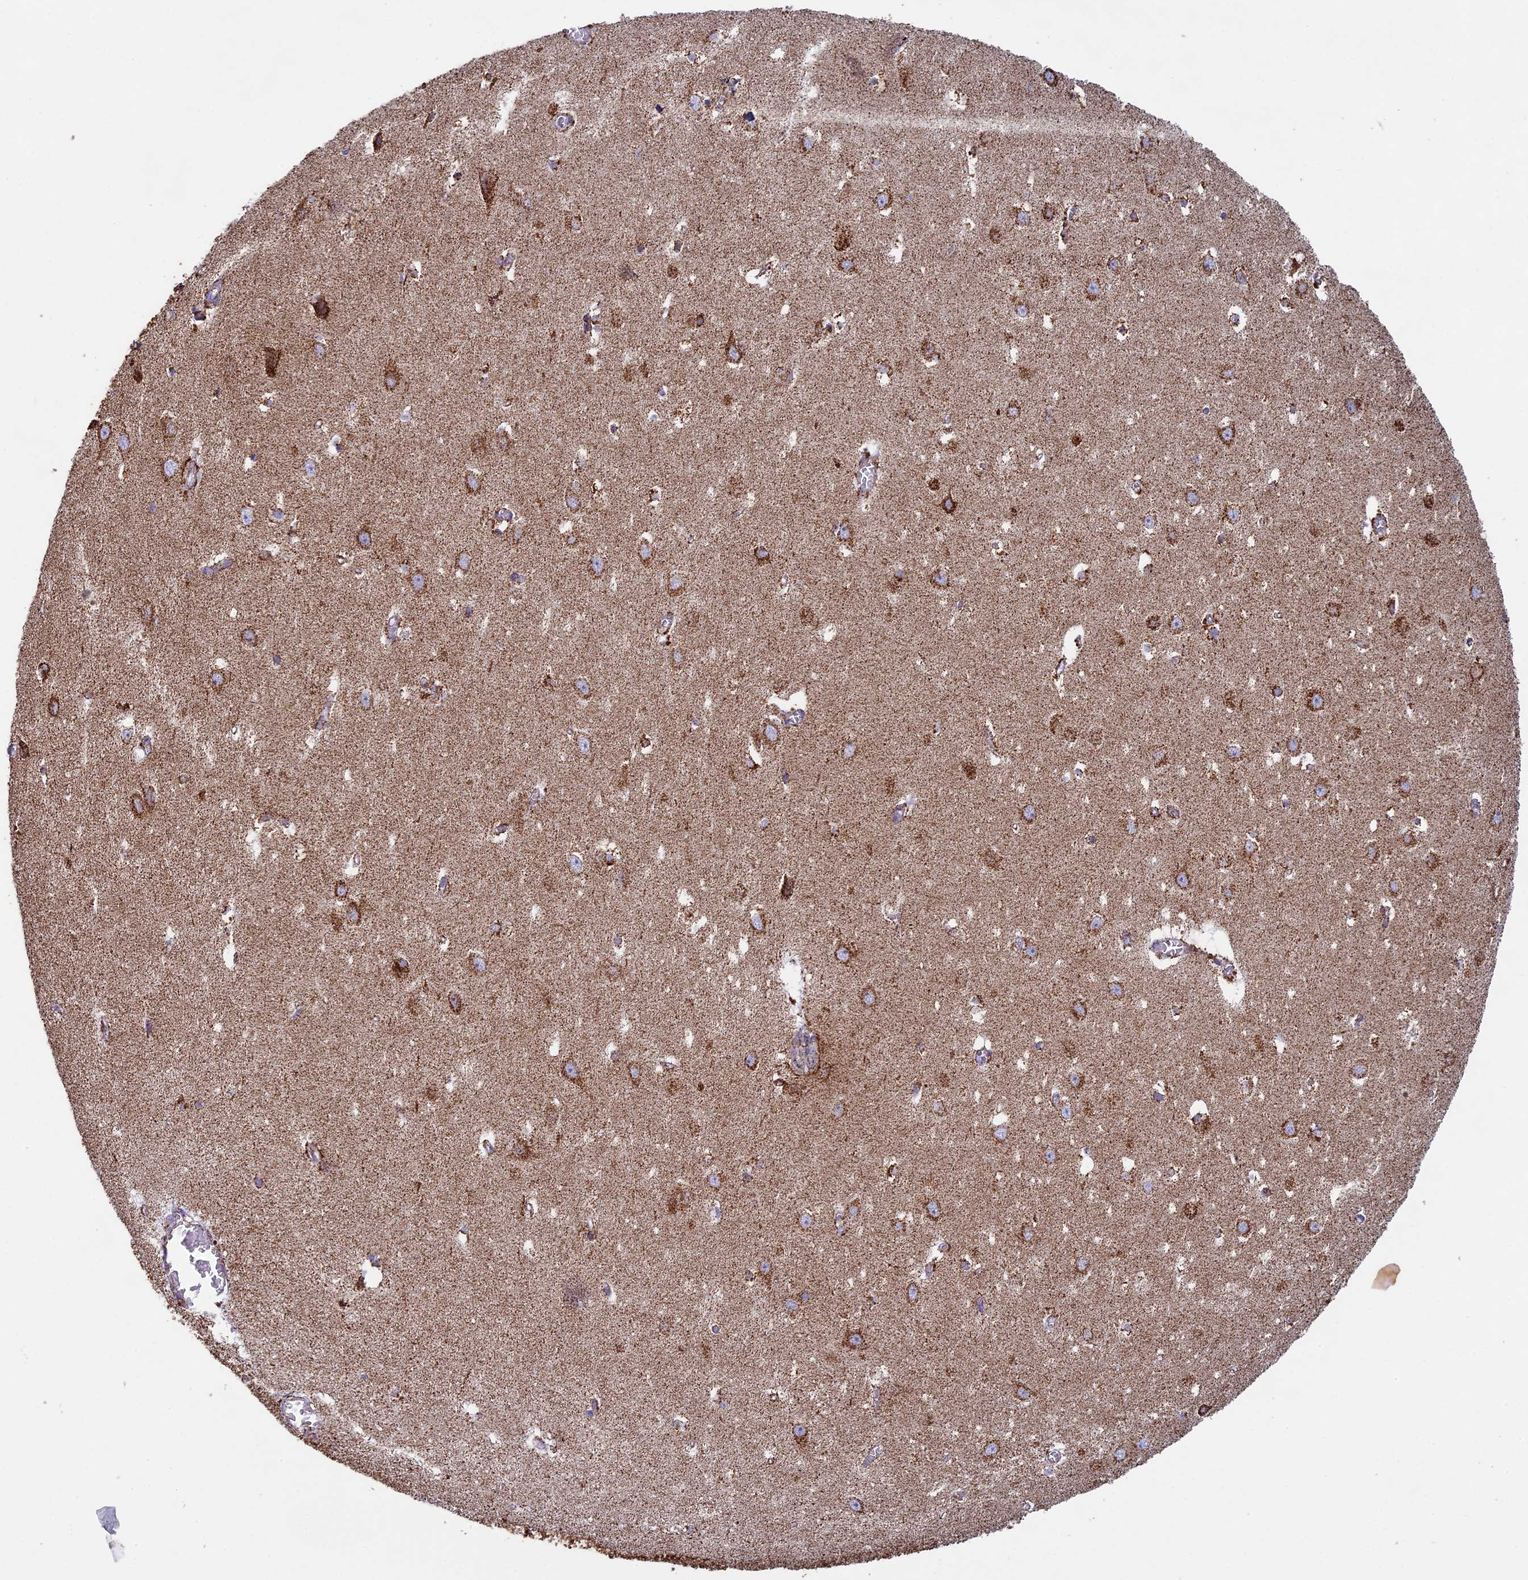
{"staining": {"intensity": "strong", "quantity": ">75%", "location": "cytoplasmic/membranous"}, "tissue": "hippocampus", "cell_type": "Glial cells", "image_type": "normal", "snomed": [{"axis": "morphology", "description": "Normal tissue, NOS"}, {"axis": "topography", "description": "Hippocampus"}], "caption": "Hippocampus stained for a protein reveals strong cytoplasmic/membranous positivity in glial cells. (Brightfield microscopy of DAB IHC at high magnification).", "gene": "UQCRFS1", "patient": {"sex": "female", "age": 64}}